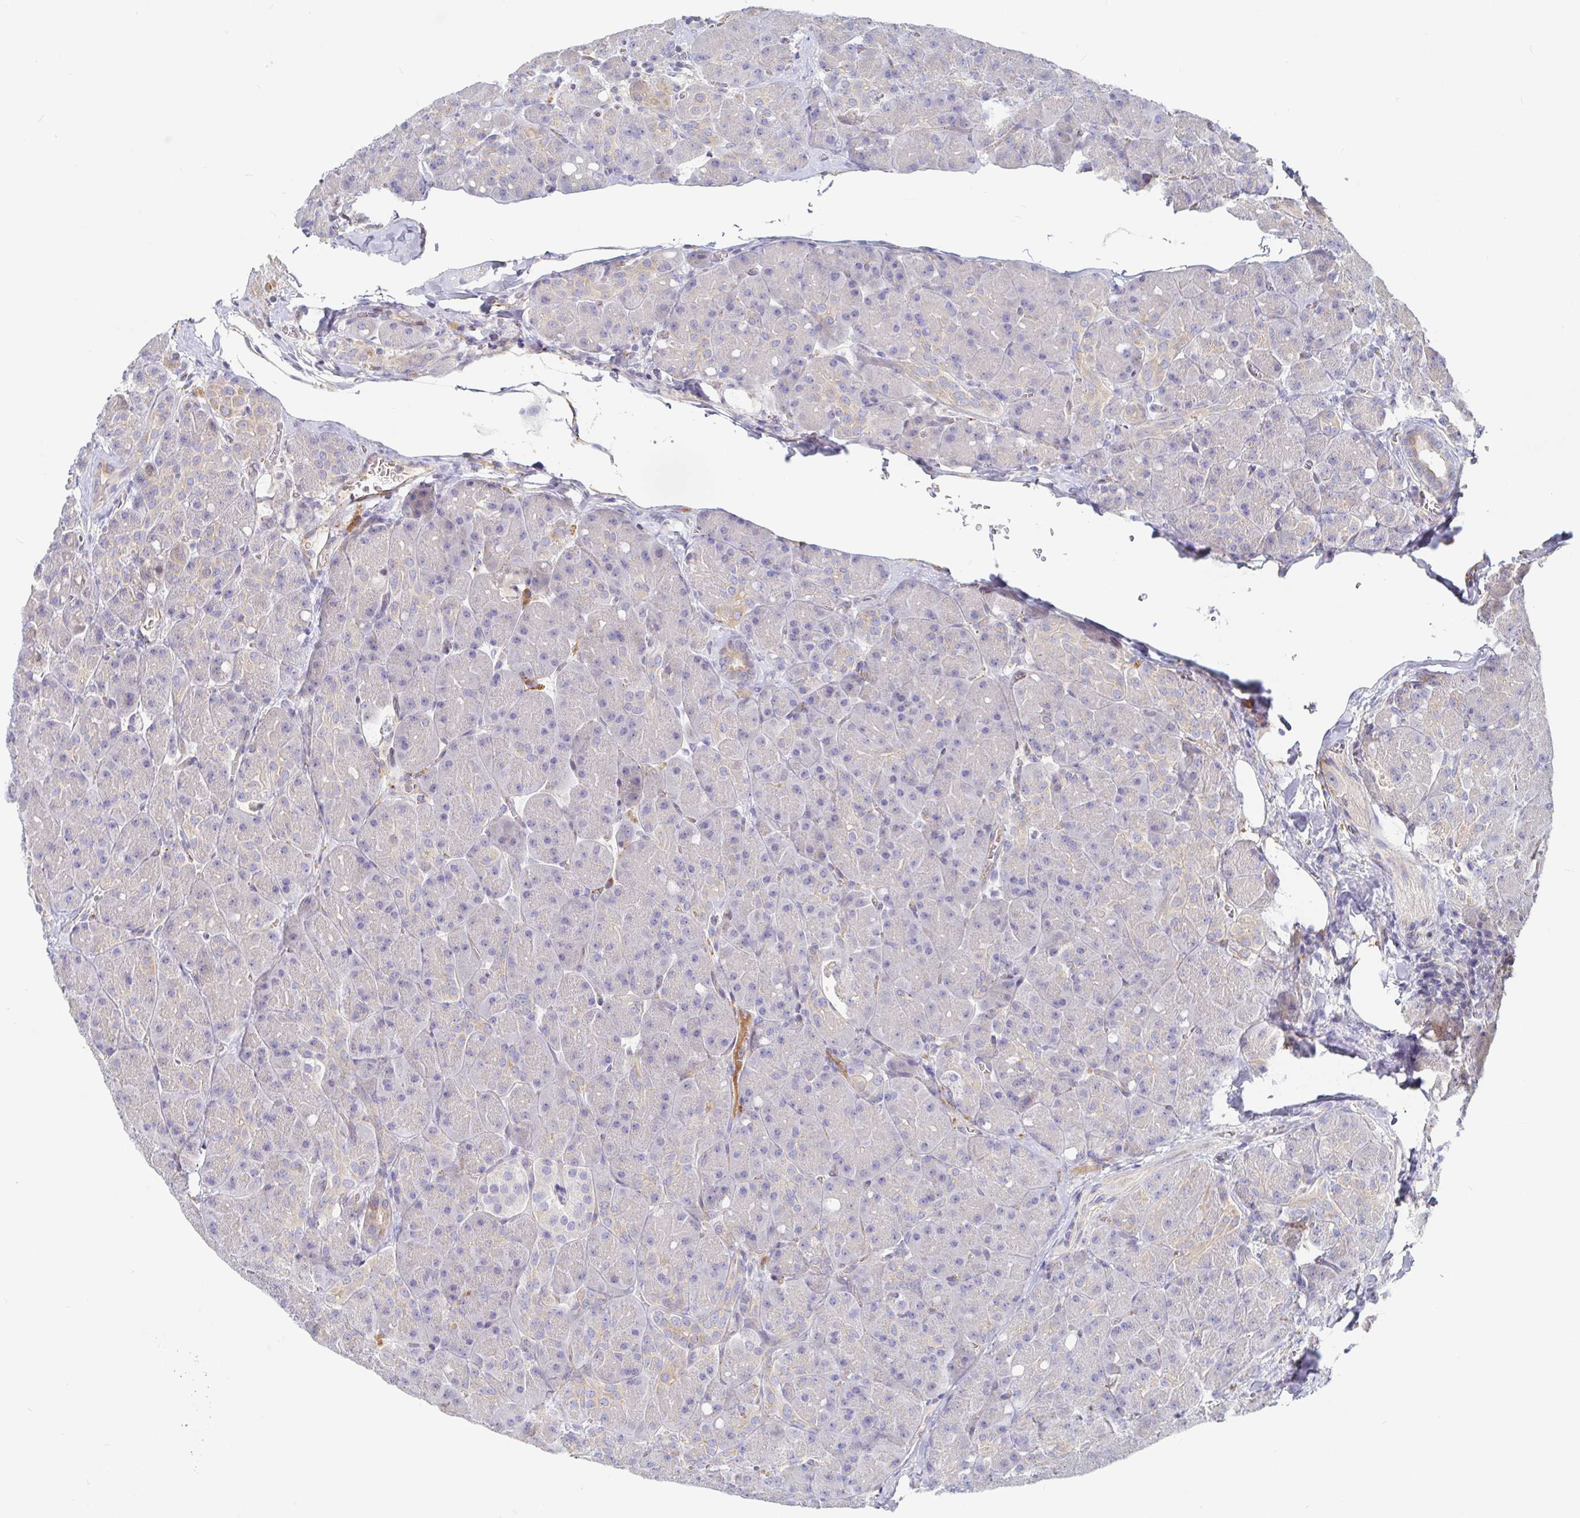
{"staining": {"intensity": "weak", "quantity": "<25%", "location": "cytoplasmic/membranous"}, "tissue": "pancreas", "cell_type": "Exocrine glandular cells", "image_type": "normal", "snomed": [{"axis": "morphology", "description": "Normal tissue, NOS"}, {"axis": "topography", "description": "Pancreas"}], "caption": "There is no significant positivity in exocrine glandular cells of pancreas. (Brightfield microscopy of DAB (3,3'-diaminobenzidine) IHC at high magnification).", "gene": "IRAK2", "patient": {"sex": "male", "age": 55}}